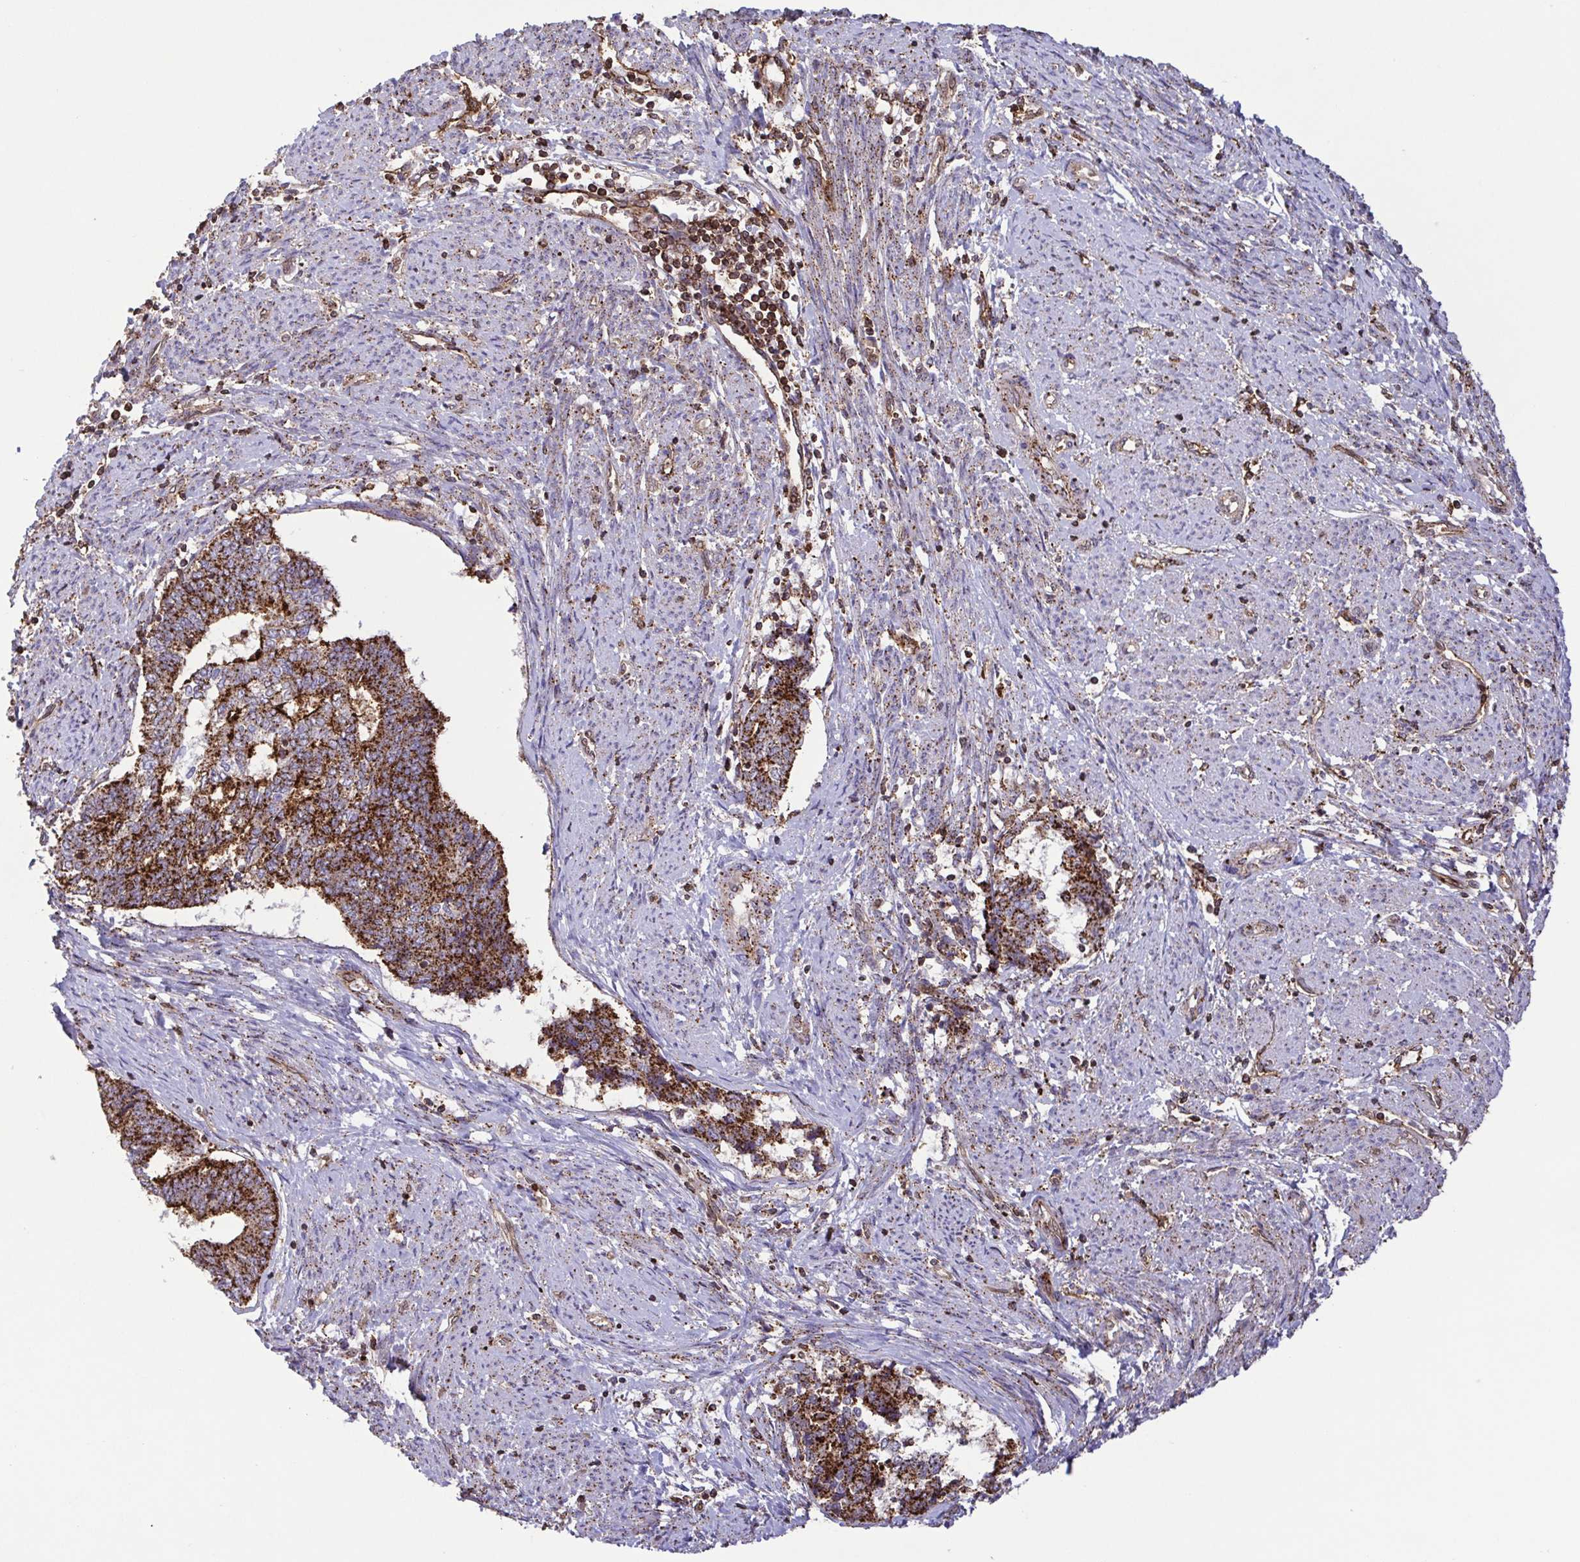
{"staining": {"intensity": "strong", "quantity": ">75%", "location": "cytoplasmic/membranous"}, "tissue": "endometrial cancer", "cell_type": "Tumor cells", "image_type": "cancer", "snomed": [{"axis": "morphology", "description": "Adenocarcinoma, NOS"}, {"axis": "topography", "description": "Endometrium"}], "caption": "A brown stain highlights strong cytoplasmic/membranous expression of a protein in adenocarcinoma (endometrial) tumor cells.", "gene": "CHMP1B", "patient": {"sex": "female", "age": 65}}